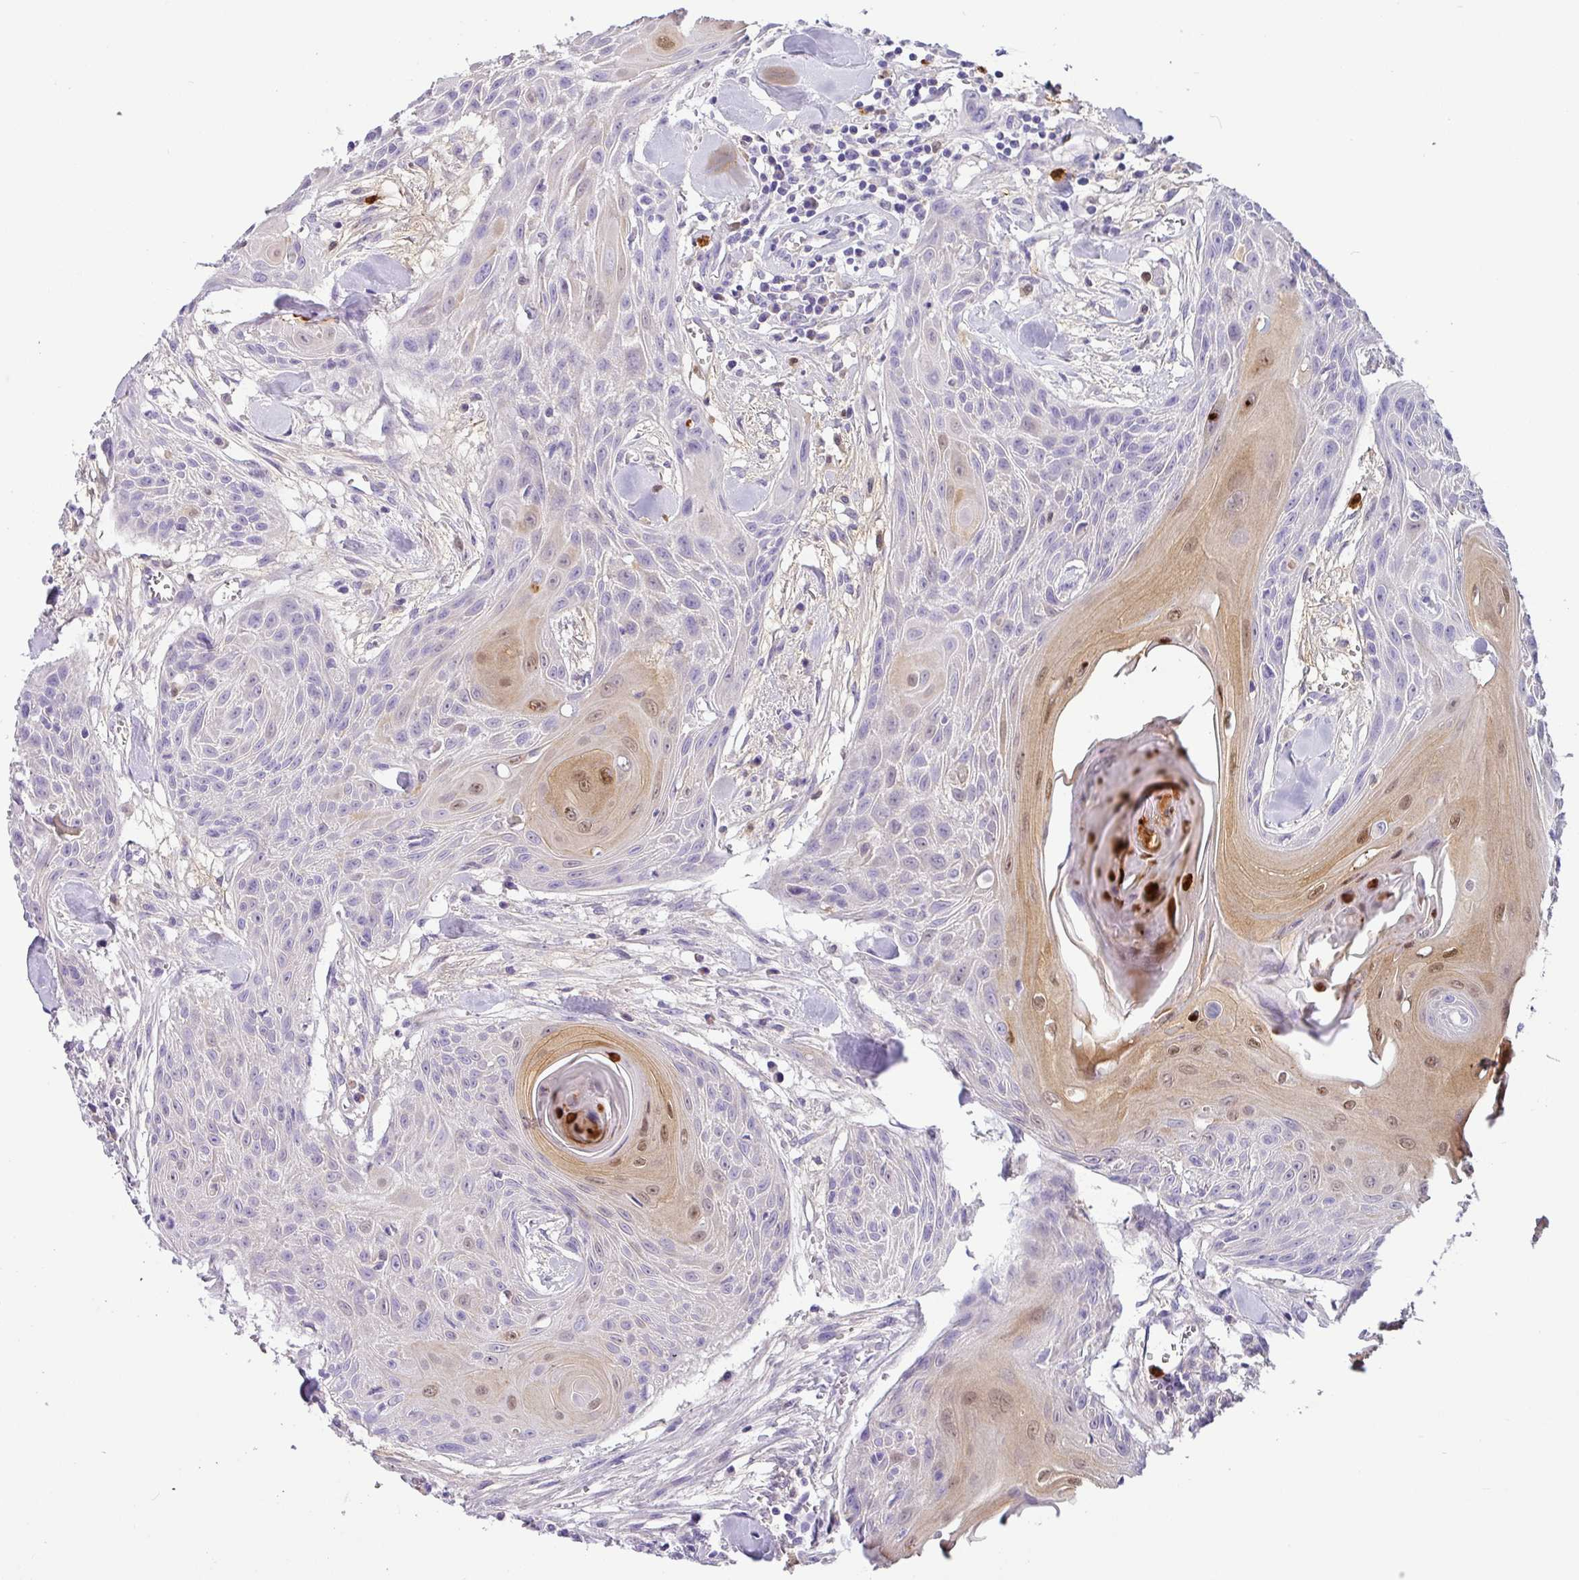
{"staining": {"intensity": "moderate", "quantity": "<25%", "location": "cytoplasmic/membranous,nuclear"}, "tissue": "head and neck cancer", "cell_type": "Tumor cells", "image_type": "cancer", "snomed": [{"axis": "morphology", "description": "Squamous cell carcinoma, NOS"}, {"axis": "topography", "description": "Lymph node"}, {"axis": "topography", "description": "Salivary gland"}, {"axis": "topography", "description": "Head-Neck"}], "caption": "Head and neck squamous cell carcinoma stained with a protein marker exhibits moderate staining in tumor cells.", "gene": "SH2D3C", "patient": {"sex": "female", "age": 74}}